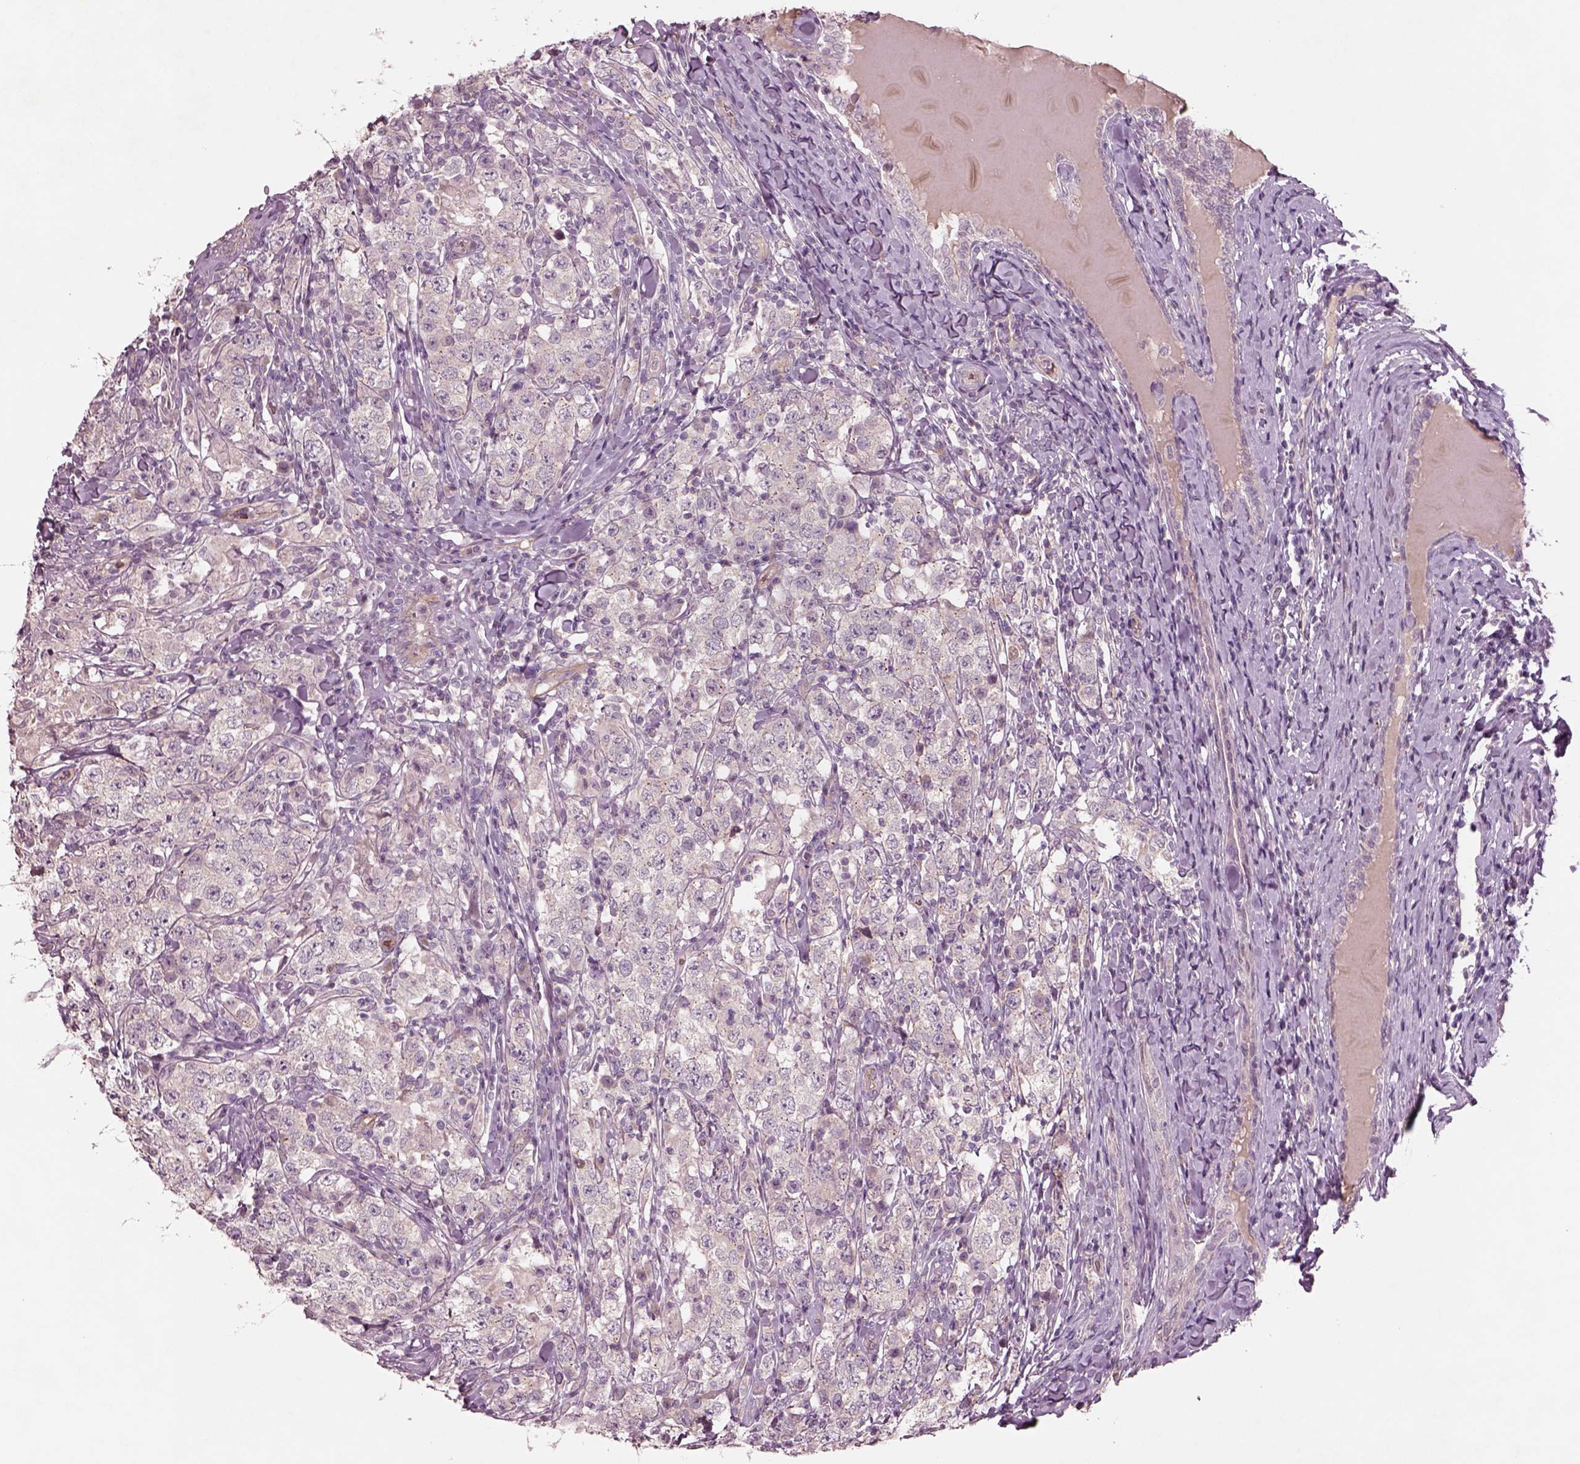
{"staining": {"intensity": "negative", "quantity": "none", "location": "none"}, "tissue": "testis cancer", "cell_type": "Tumor cells", "image_type": "cancer", "snomed": [{"axis": "morphology", "description": "Seminoma, NOS"}, {"axis": "morphology", "description": "Carcinoma, Embryonal, NOS"}, {"axis": "topography", "description": "Testis"}], "caption": "Immunohistochemistry (IHC) of testis seminoma demonstrates no expression in tumor cells.", "gene": "DUOXA2", "patient": {"sex": "male", "age": 41}}